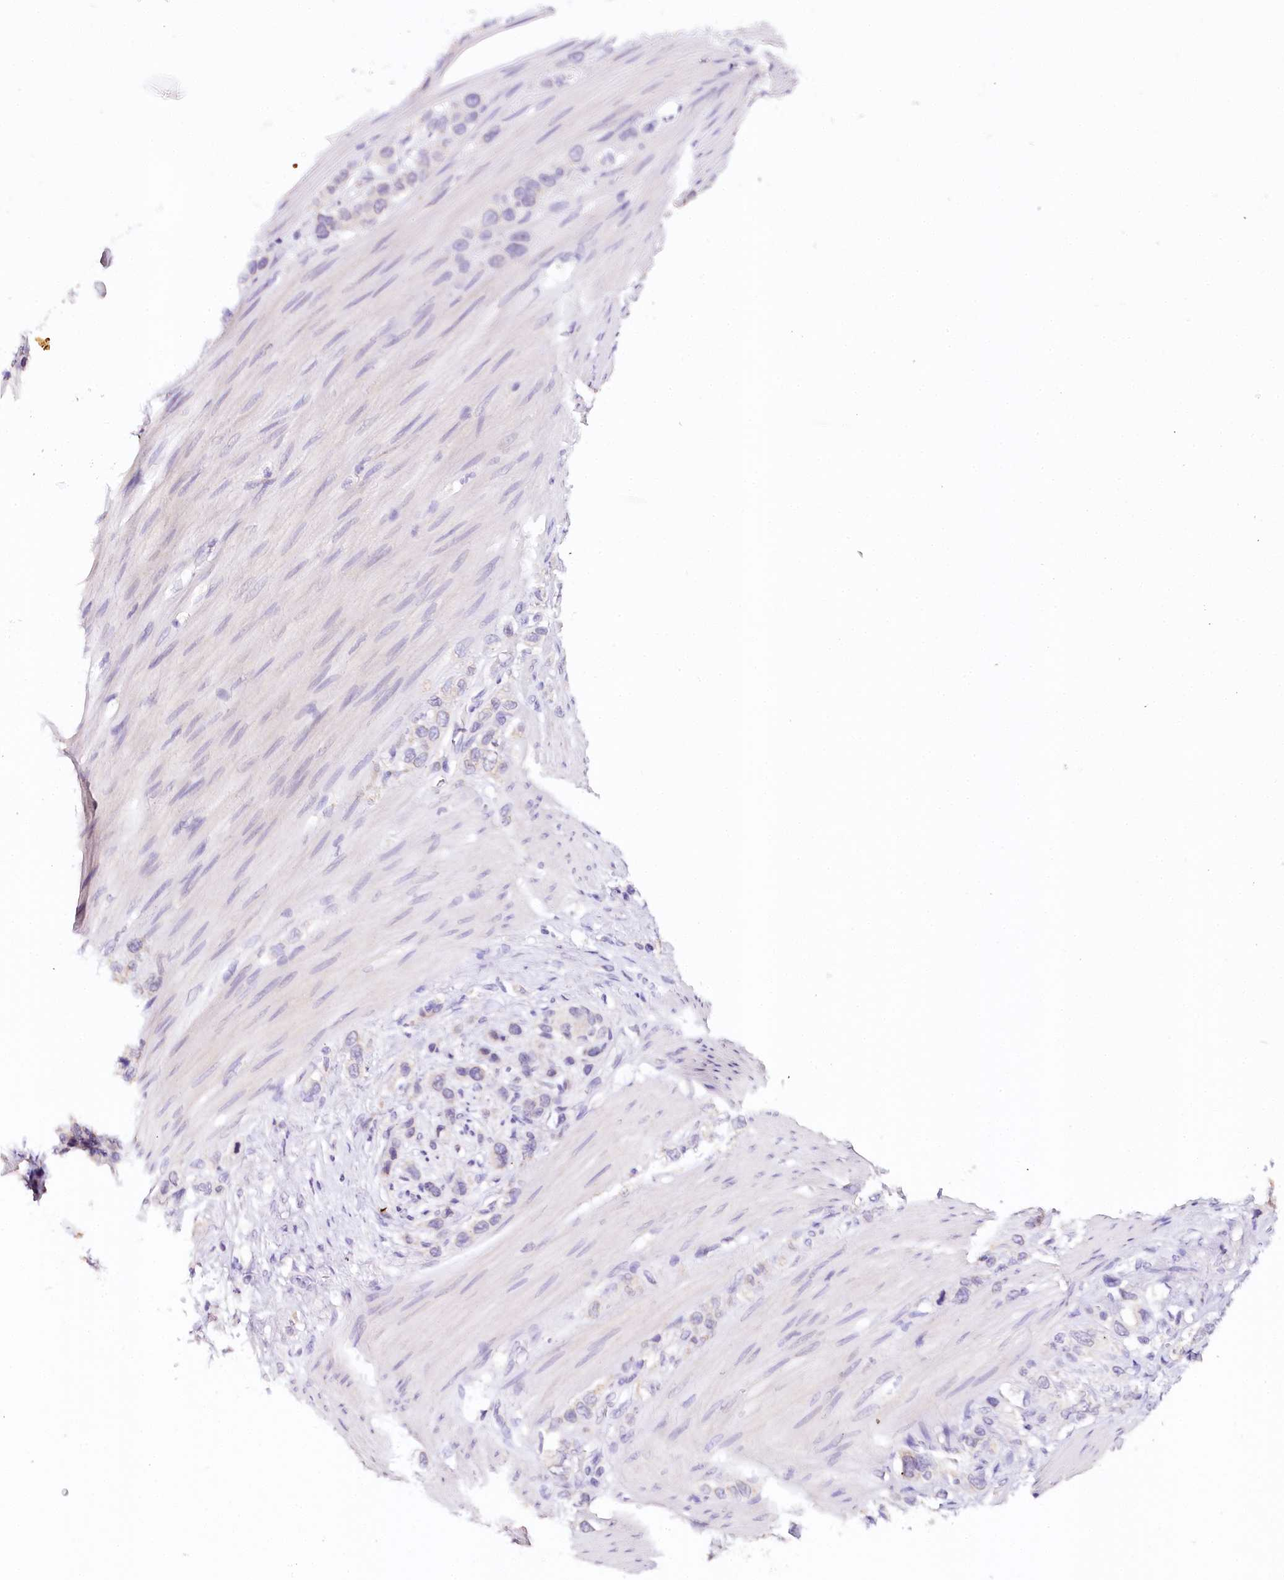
{"staining": {"intensity": "negative", "quantity": "none", "location": "none"}, "tissue": "stomach cancer", "cell_type": "Tumor cells", "image_type": "cancer", "snomed": [{"axis": "morphology", "description": "Adenocarcinoma, NOS"}, {"axis": "morphology", "description": "Adenocarcinoma, High grade"}, {"axis": "topography", "description": "Stomach, upper"}, {"axis": "topography", "description": "Stomach, lower"}], "caption": "Tumor cells show no significant positivity in adenocarcinoma (stomach).", "gene": "TP53", "patient": {"sex": "female", "age": 65}}